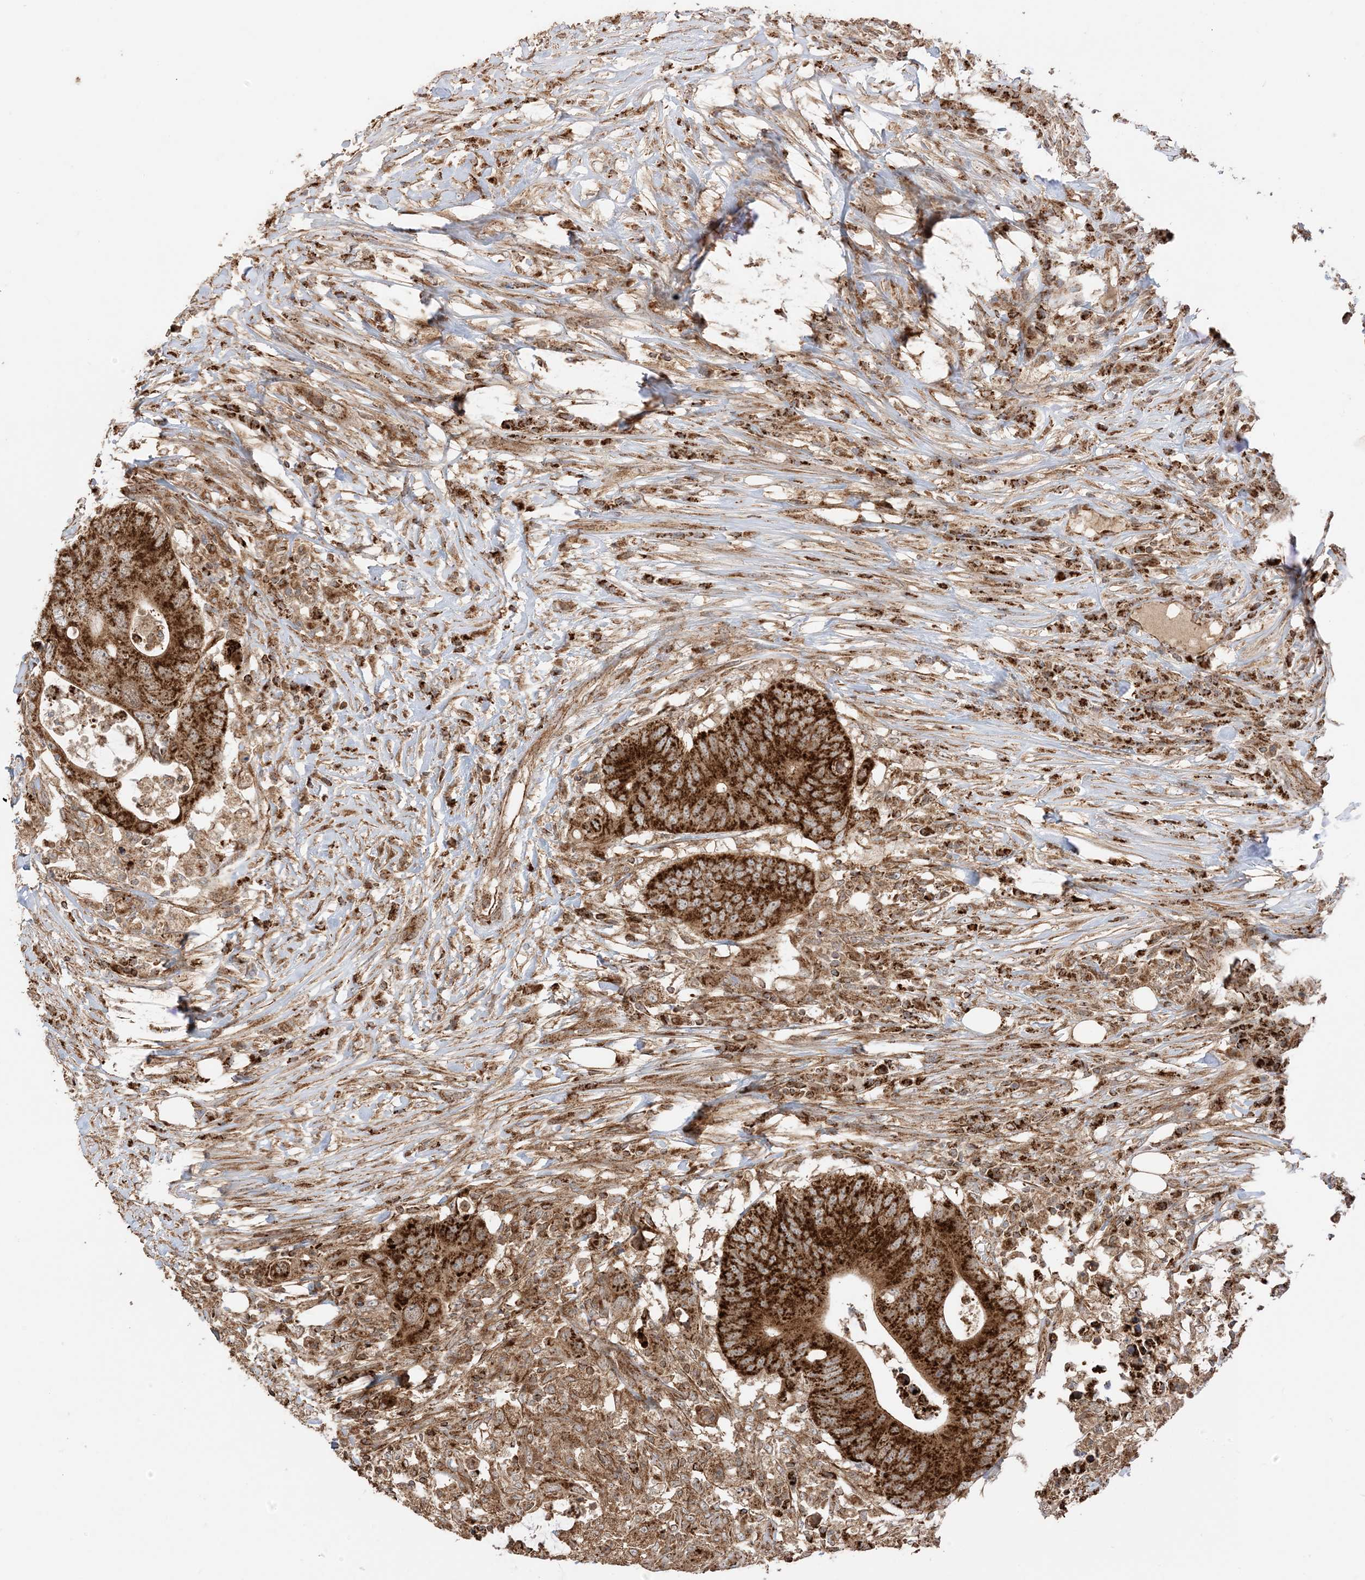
{"staining": {"intensity": "strong", "quantity": ">75%", "location": "cytoplasmic/membranous"}, "tissue": "colorectal cancer", "cell_type": "Tumor cells", "image_type": "cancer", "snomed": [{"axis": "morphology", "description": "Adenocarcinoma, NOS"}, {"axis": "topography", "description": "Colon"}], "caption": "A brown stain highlights strong cytoplasmic/membranous staining of a protein in human colorectal cancer tumor cells. (Brightfield microscopy of DAB IHC at high magnification).", "gene": "N4BP3", "patient": {"sex": "male", "age": 71}}